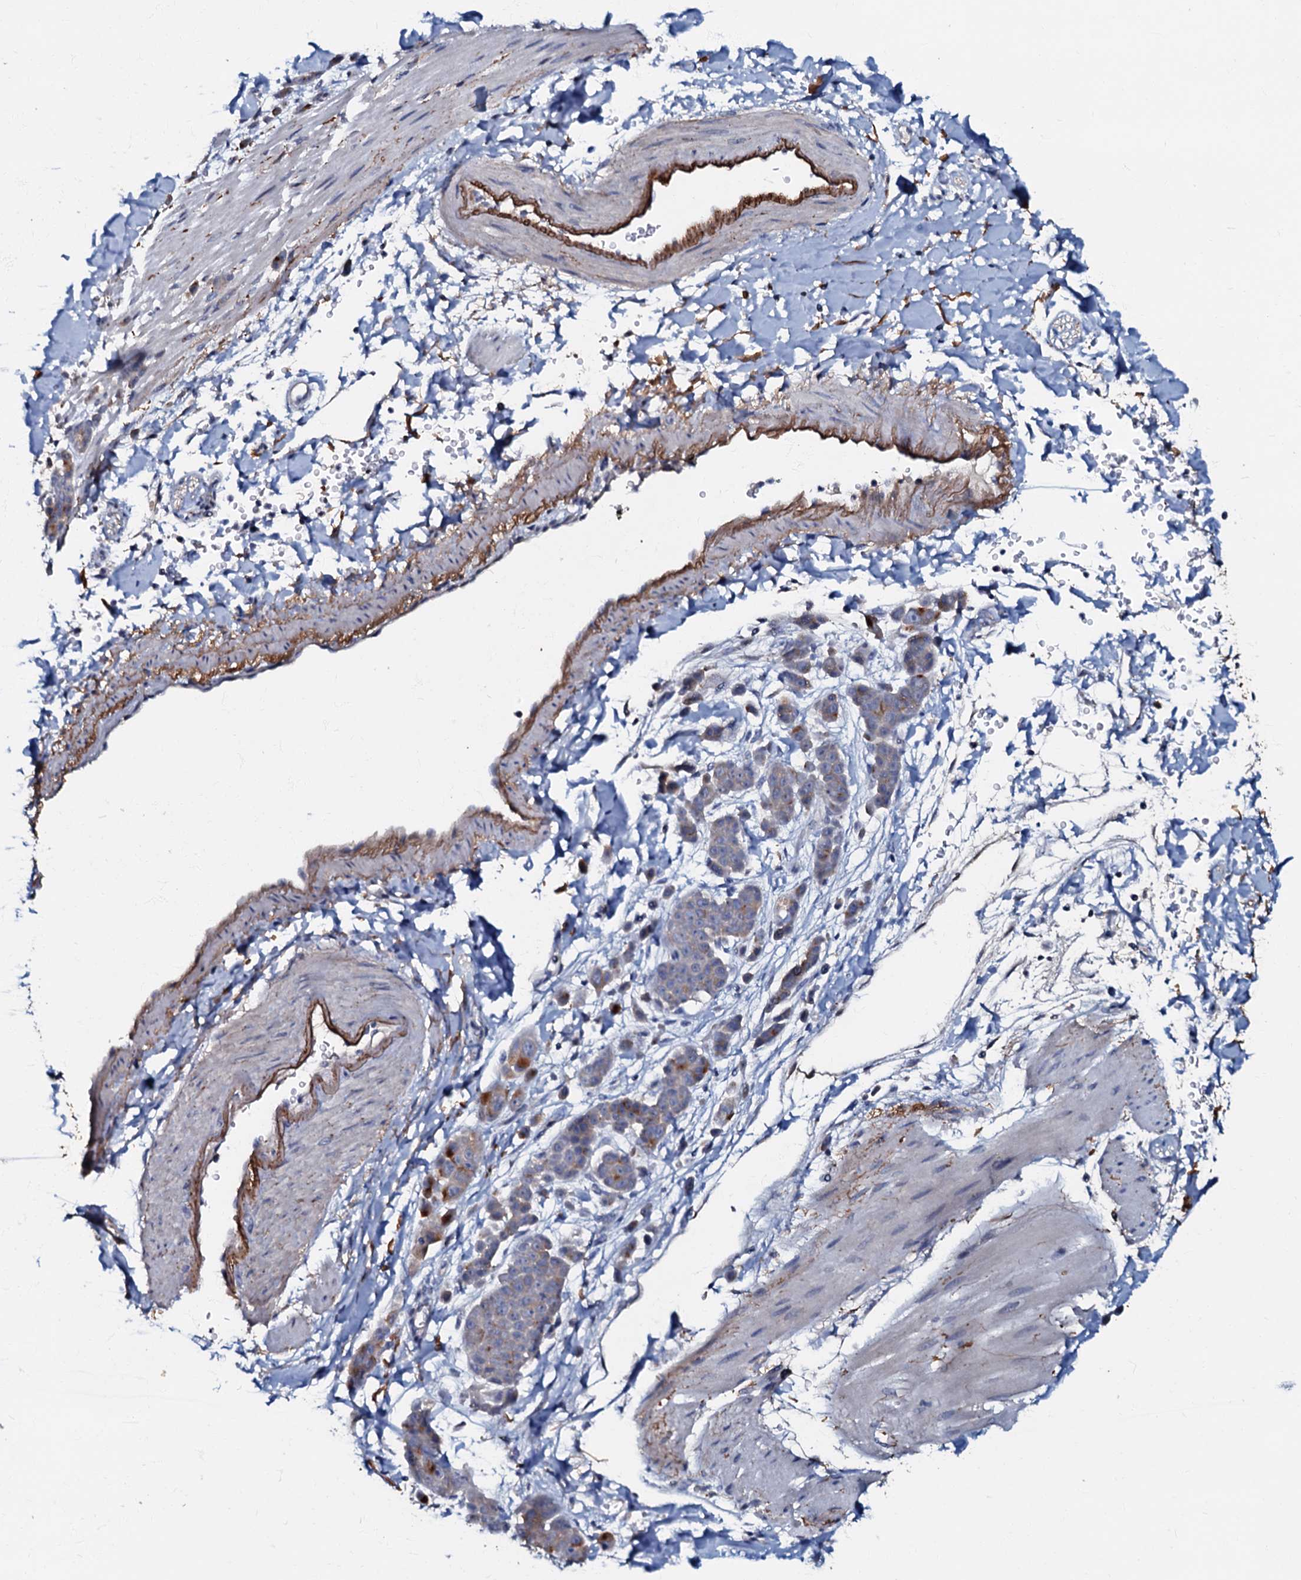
{"staining": {"intensity": "weak", "quantity": "<25%", "location": "cytoplasmic/membranous"}, "tissue": "pancreatic cancer", "cell_type": "Tumor cells", "image_type": "cancer", "snomed": [{"axis": "morphology", "description": "Normal tissue, NOS"}, {"axis": "morphology", "description": "Adenocarcinoma, NOS"}, {"axis": "topography", "description": "Pancreas"}], "caption": "This image is of adenocarcinoma (pancreatic) stained with IHC to label a protein in brown with the nuclei are counter-stained blue. There is no expression in tumor cells. (Immunohistochemistry, brightfield microscopy, high magnification).", "gene": "MANSC4", "patient": {"sex": "female", "age": 64}}